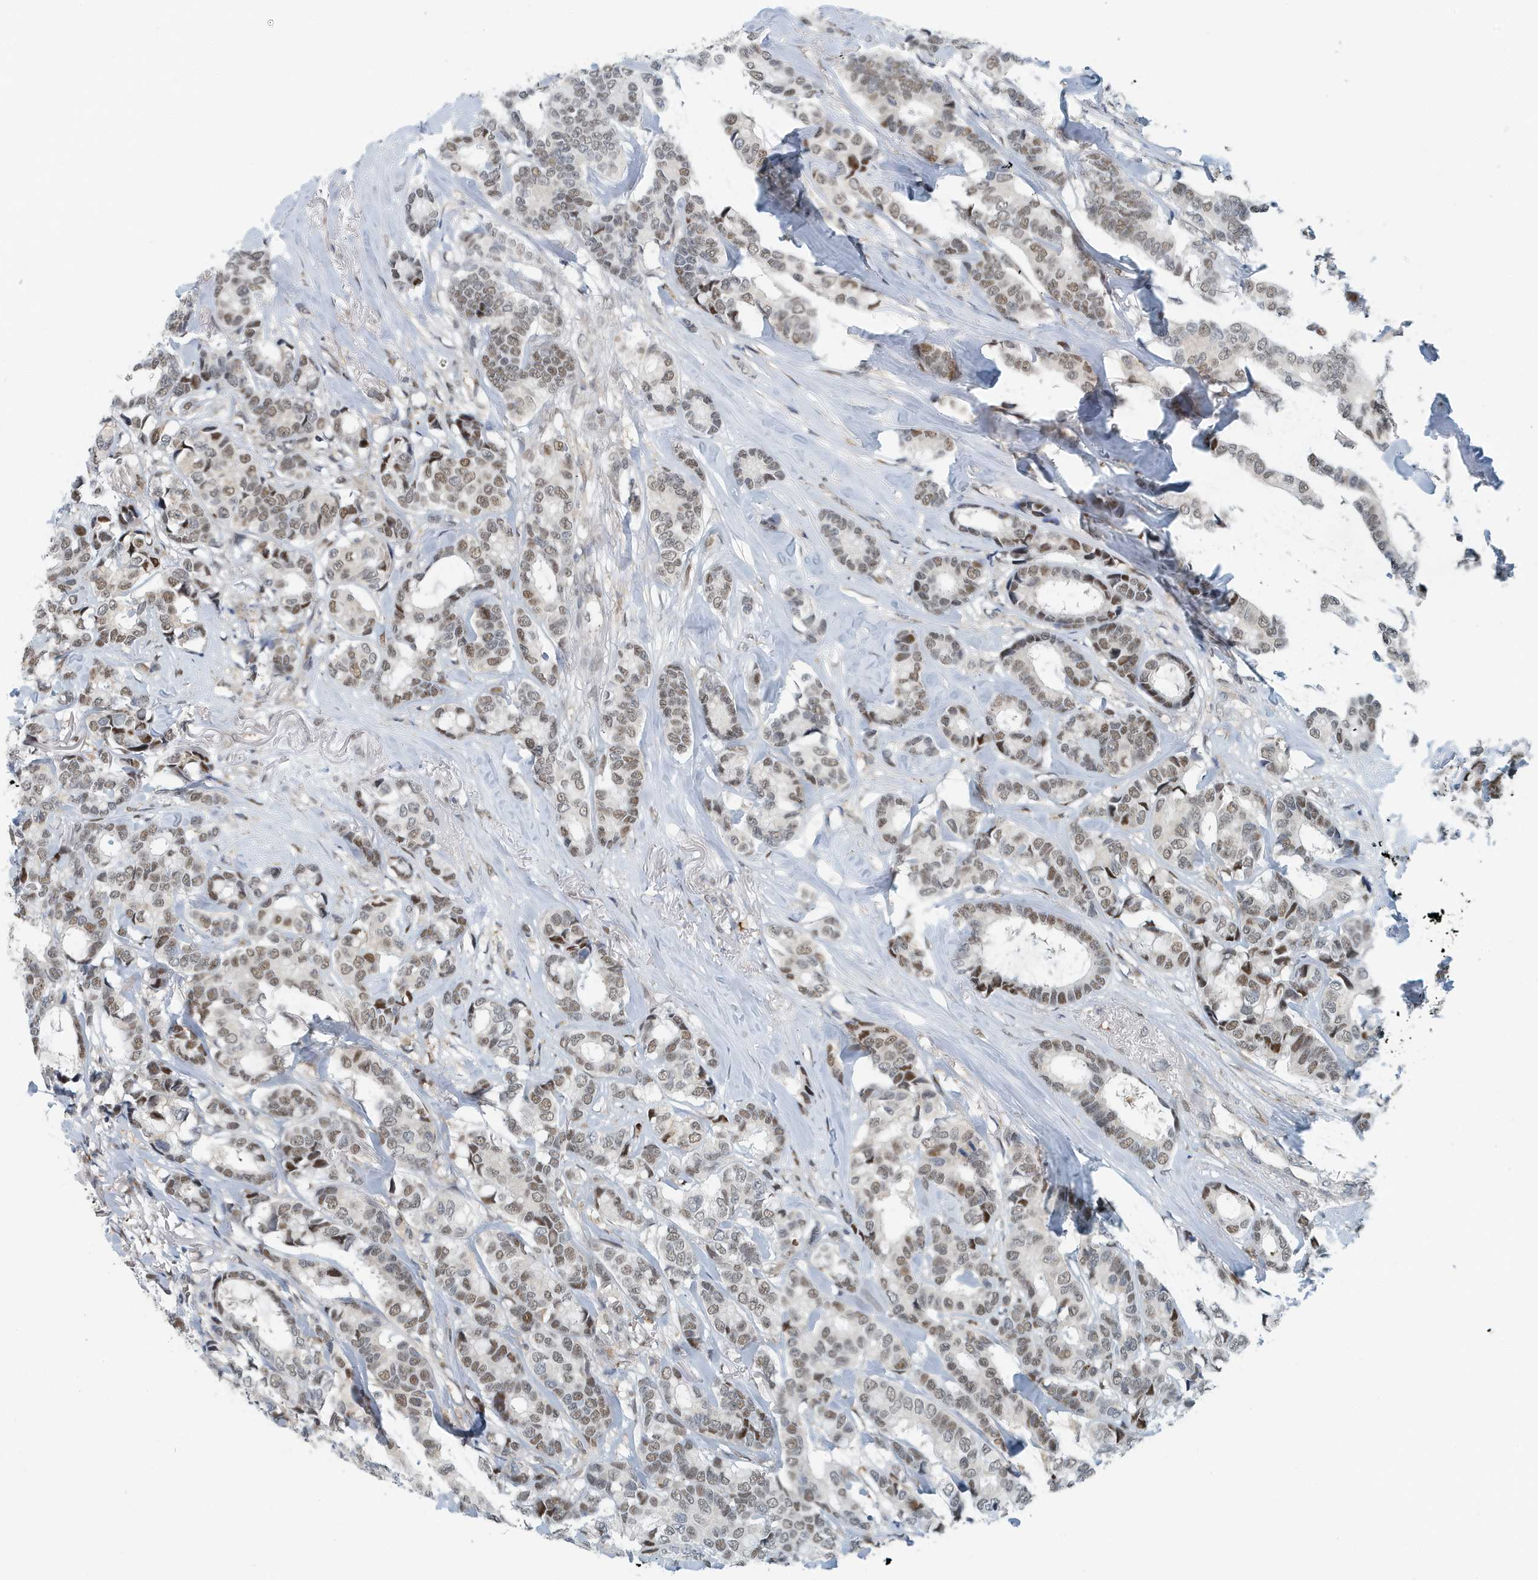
{"staining": {"intensity": "moderate", "quantity": "25%-75%", "location": "nuclear"}, "tissue": "breast cancer", "cell_type": "Tumor cells", "image_type": "cancer", "snomed": [{"axis": "morphology", "description": "Duct carcinoma"}, {"axis": "topography", "description": "Breast"}], "caption": "Immunohistochemistry histopathology image of neoplastic tissue: breast cancer stained using immunohistochemistry (IHC) shows medium levels of moderate protein expression localized specifically in the nuclear of tumor cells, appearing as a nuclear brown color.", "gene": "KIF15", "patient": {"sex": "female", "age": 87}}